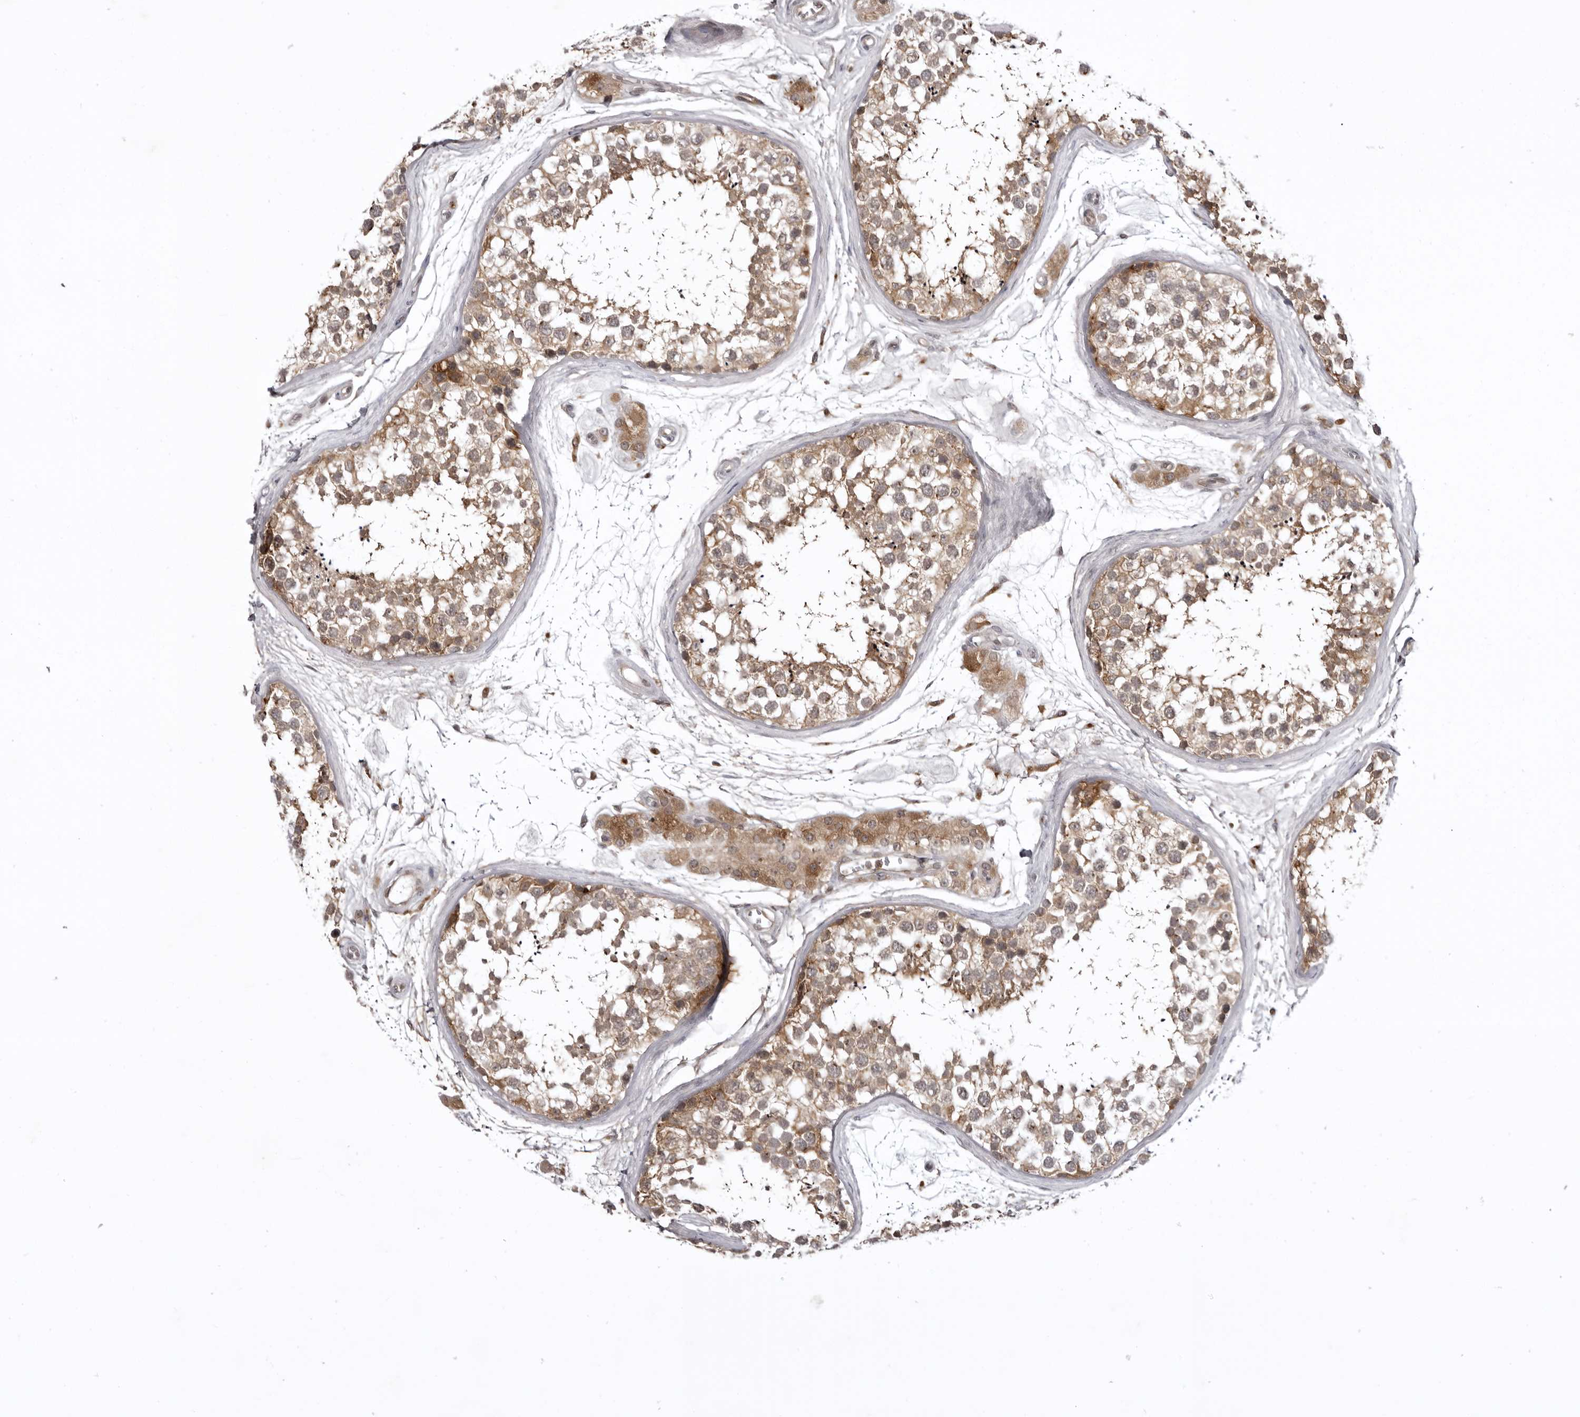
{"staining": {"intensity": "moderate", "quantity": ">75%", "location": "cytoplasmic/membranous"}, "tissue": "testis", "cell_type": "Cells in seminiferous ducts", "image_type": "normal", "snomed": [{"axis": "morphology", "description": "Normal tissue, NOS"}, {"axis": "topography", "description": "Testis"}], "caption": "About >75% of cells in seminiferous ducts in normal human testis exhibit moderate cytoplasmic/membranous protein expression as visualized by brown immunohistochemical staining.", "gene": "USP43", "patient": {"sex": "male", "age": 56}}